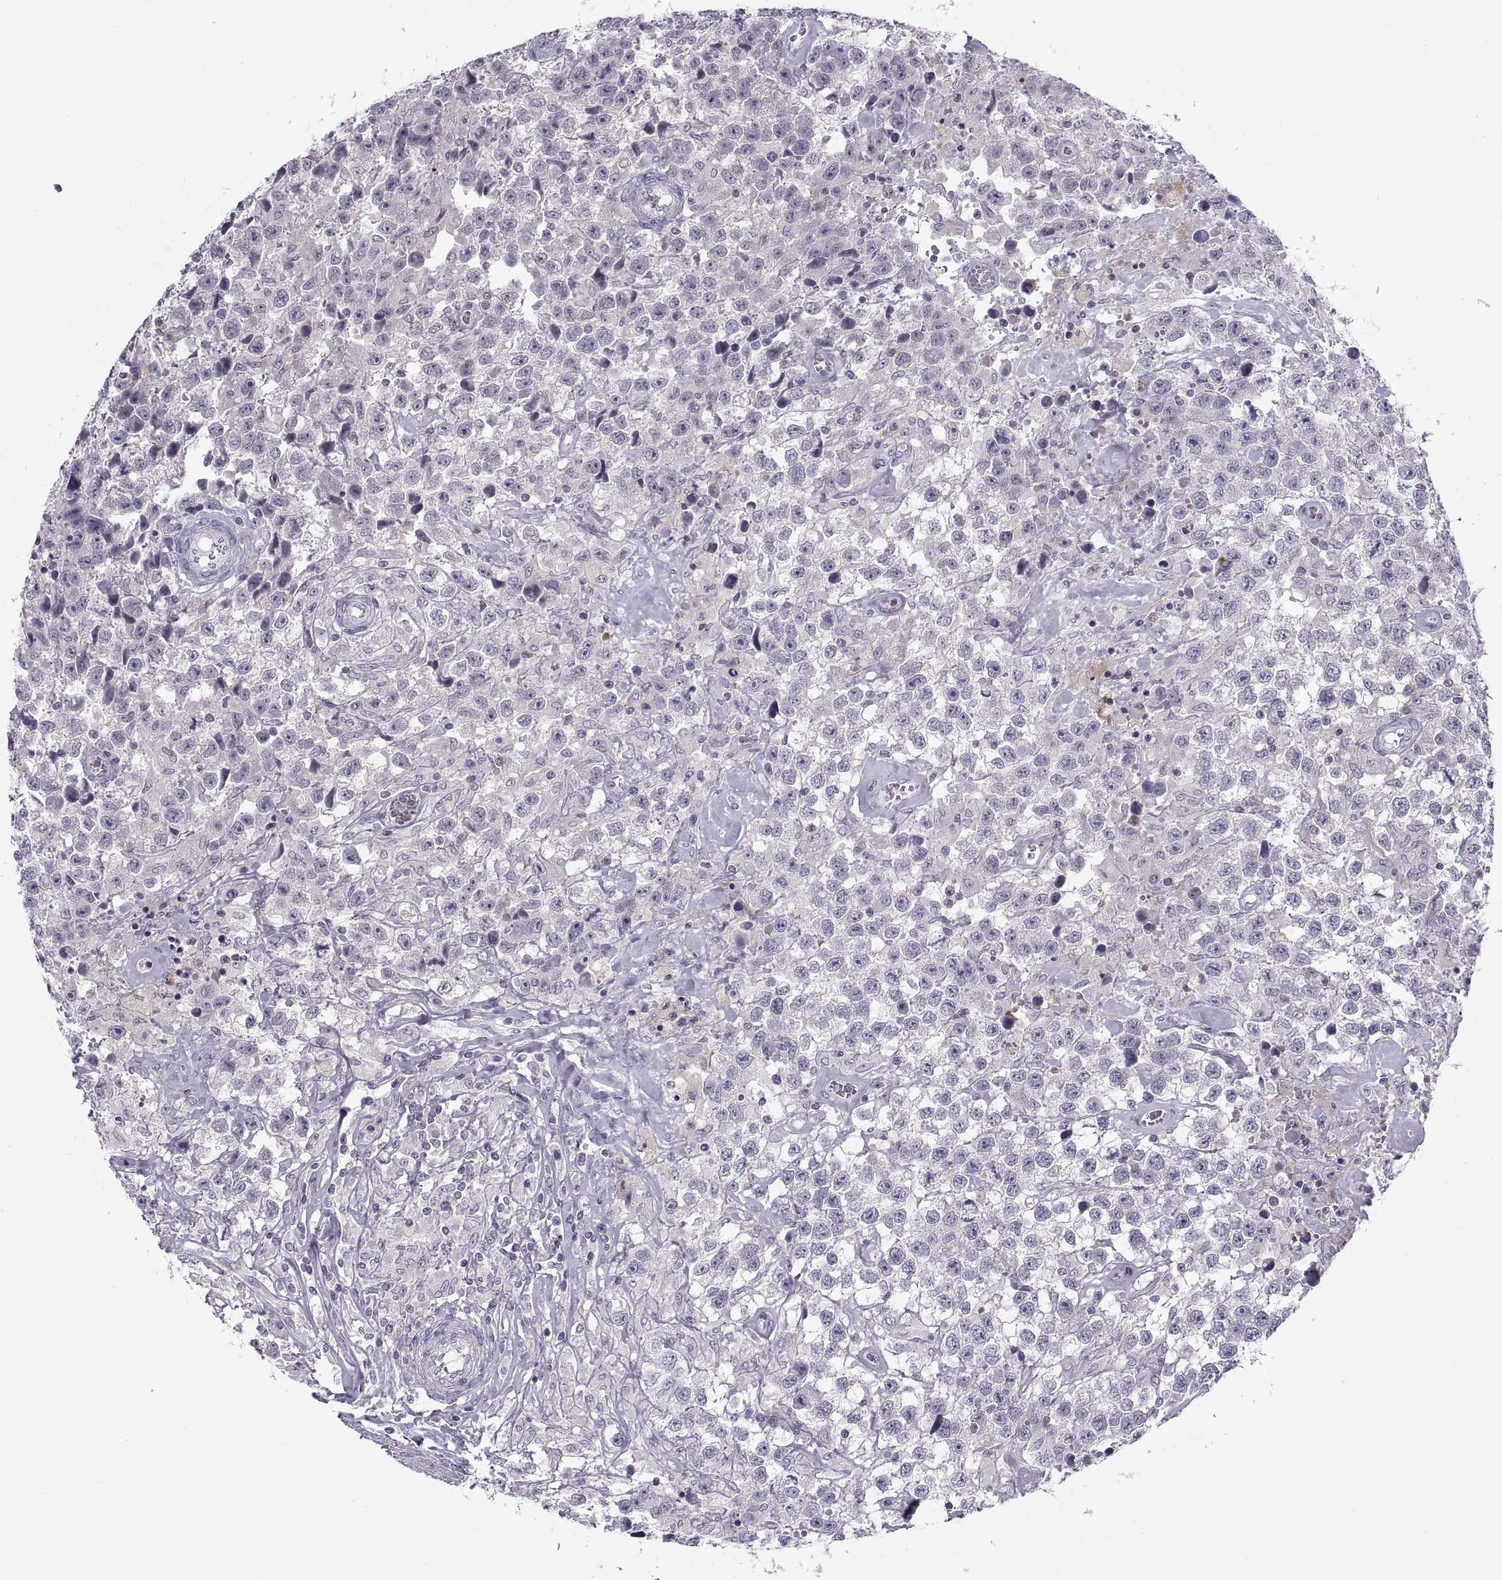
{"staining": {"intensity": "negative", "quantity": "none", "location": "none"}, "tissue": "testis cancer", "cell_type": "Tumor cells", "image_type": "cancer", "snomed": [{"axis": "morphology", "description": "Seminoma, NOS"}, {"axis": "topography", "description": "Testis"}], "caption": "A micrograph of seminoma (testis) stained for a protein exhibits no brown staining in tumor cells.", "gene": "TTC21A", "patient": {"sex": "male", "age": 43}}